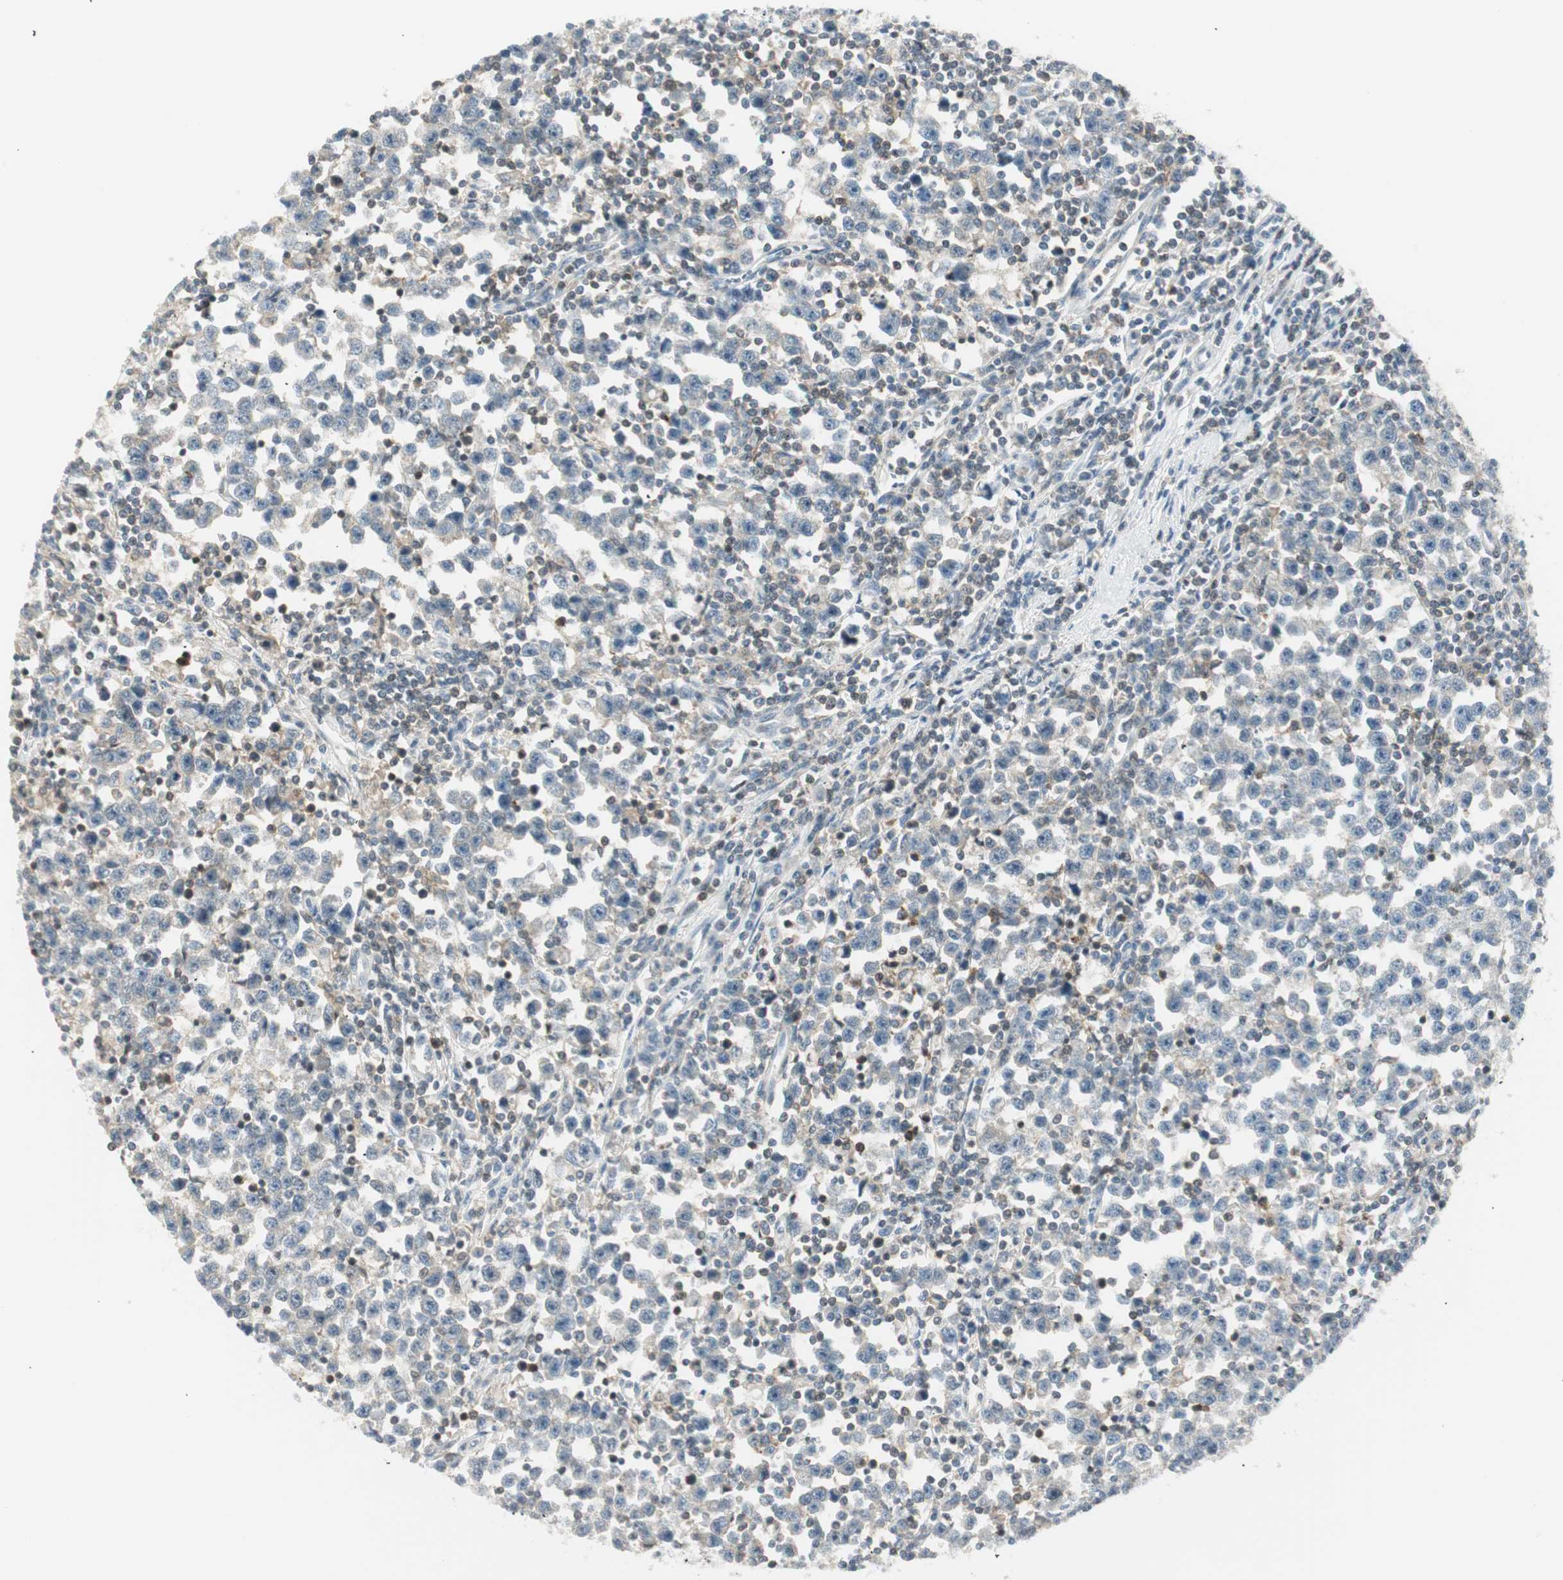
{"staining": {"intensity": "weak", "quantity": ">75%", "location": "cytoplasmic/membranous"}, "tissue": "testis cancer", "cell_type": "Tumor cells", "image_type": "cancer", "snomed": [{"axis": "morphology", "description": "Seminoma, NOS"}, {"axis": "topography", "description": "Testis"}], "caption": "A brown stain highlights weak cytoplasmic/membranous expression of a protein in testis cancer (seminoma) tumor cells.", "gene": "PPP1CA", "patient": {"sex": "male", "age": 43}}